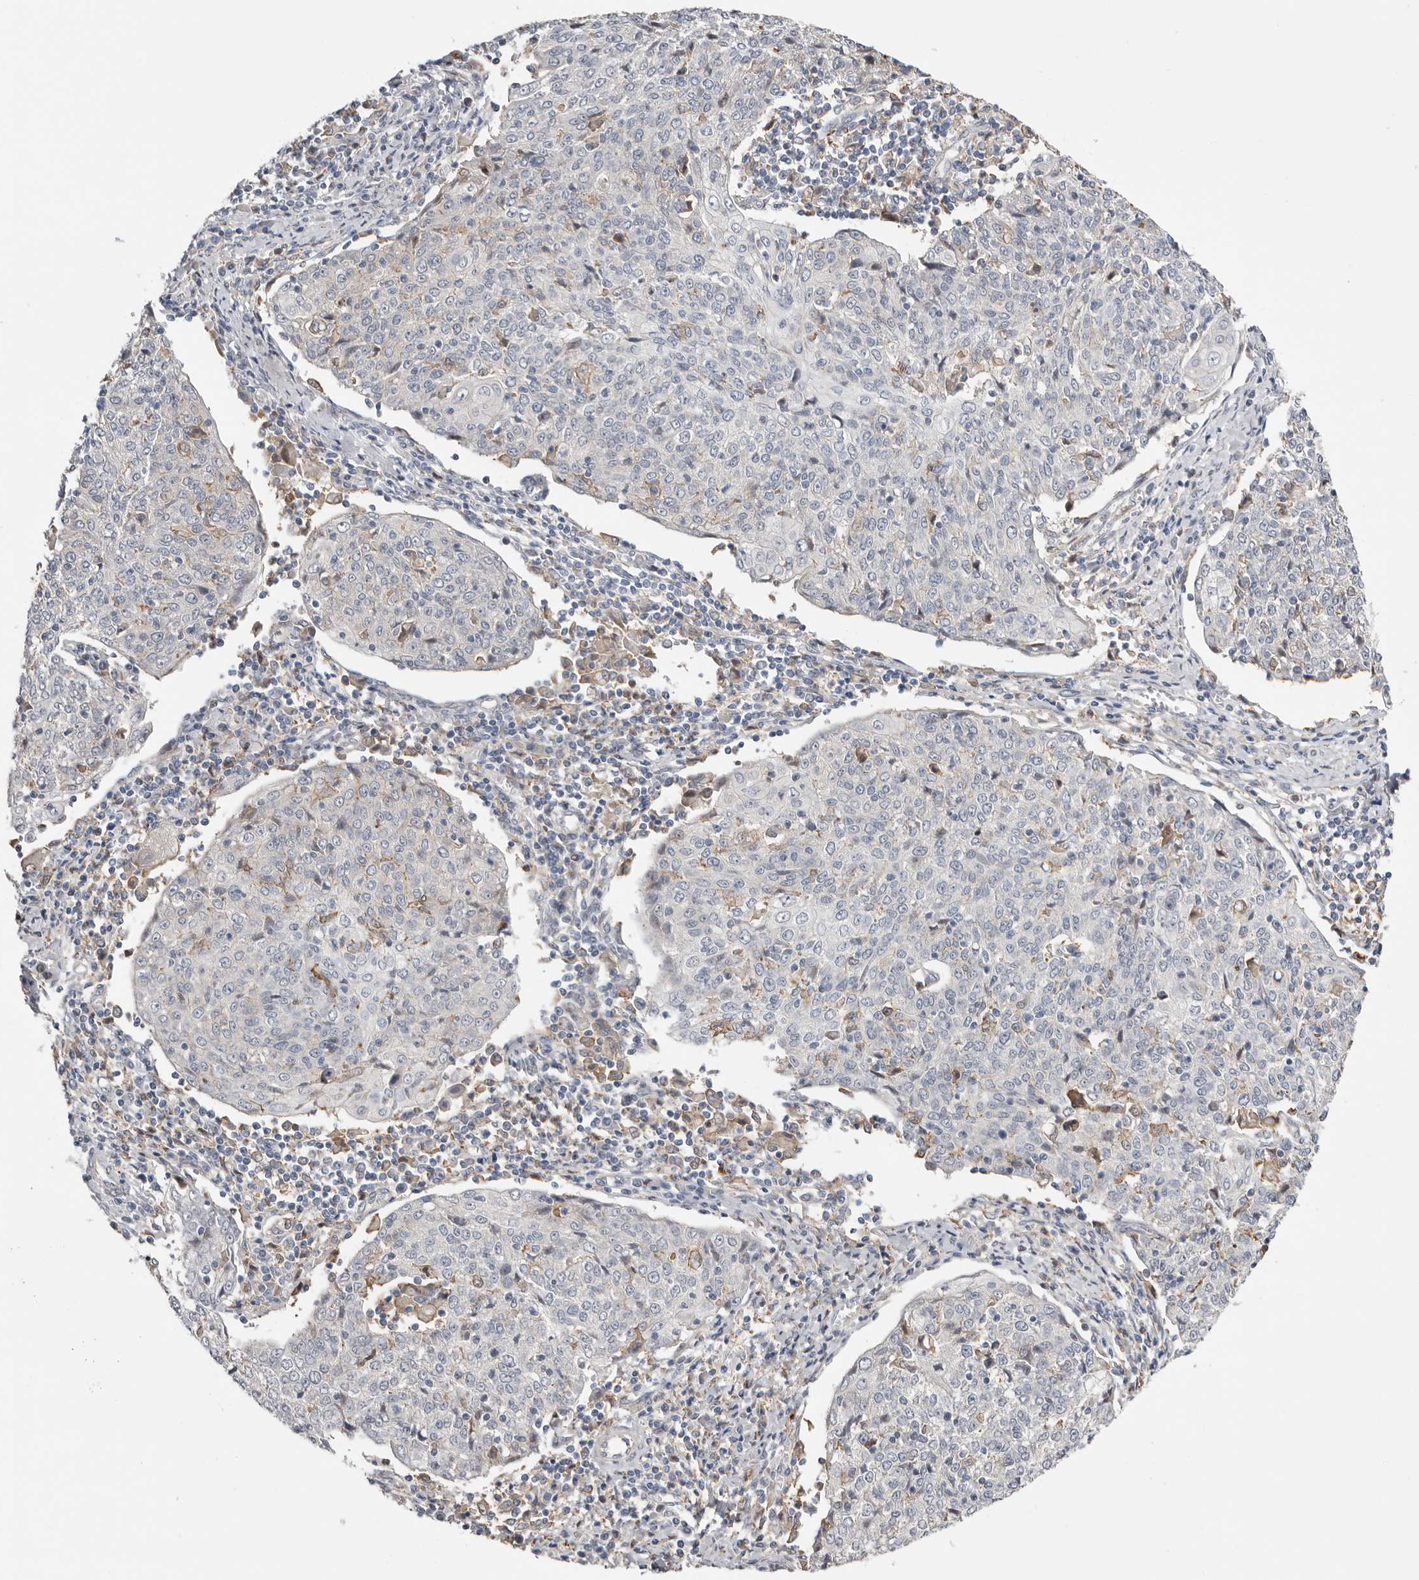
{"staining": {"intensity": "negative", "quantity": "none", "location": "none"}, "tissue": "cervical cancer", "cell_type": "Tumor cells", "image_type": "cancer", "snomed": [{"axis": "morphology", "description": "Squamous cell carcinoma, NOS"}, {"axis": "topography", "description": "Cervix"}], "caption": "Immunohistochemical staining of human cervical cancer (squamous cell carcinoma) reveals no significant expression in tumor cells. (DAB (3,3'-diaminobenzidine) immunohistochemistry, high magnification).", "gene": "MSRB2", "patient": {"sex": "female", "age": 48}}